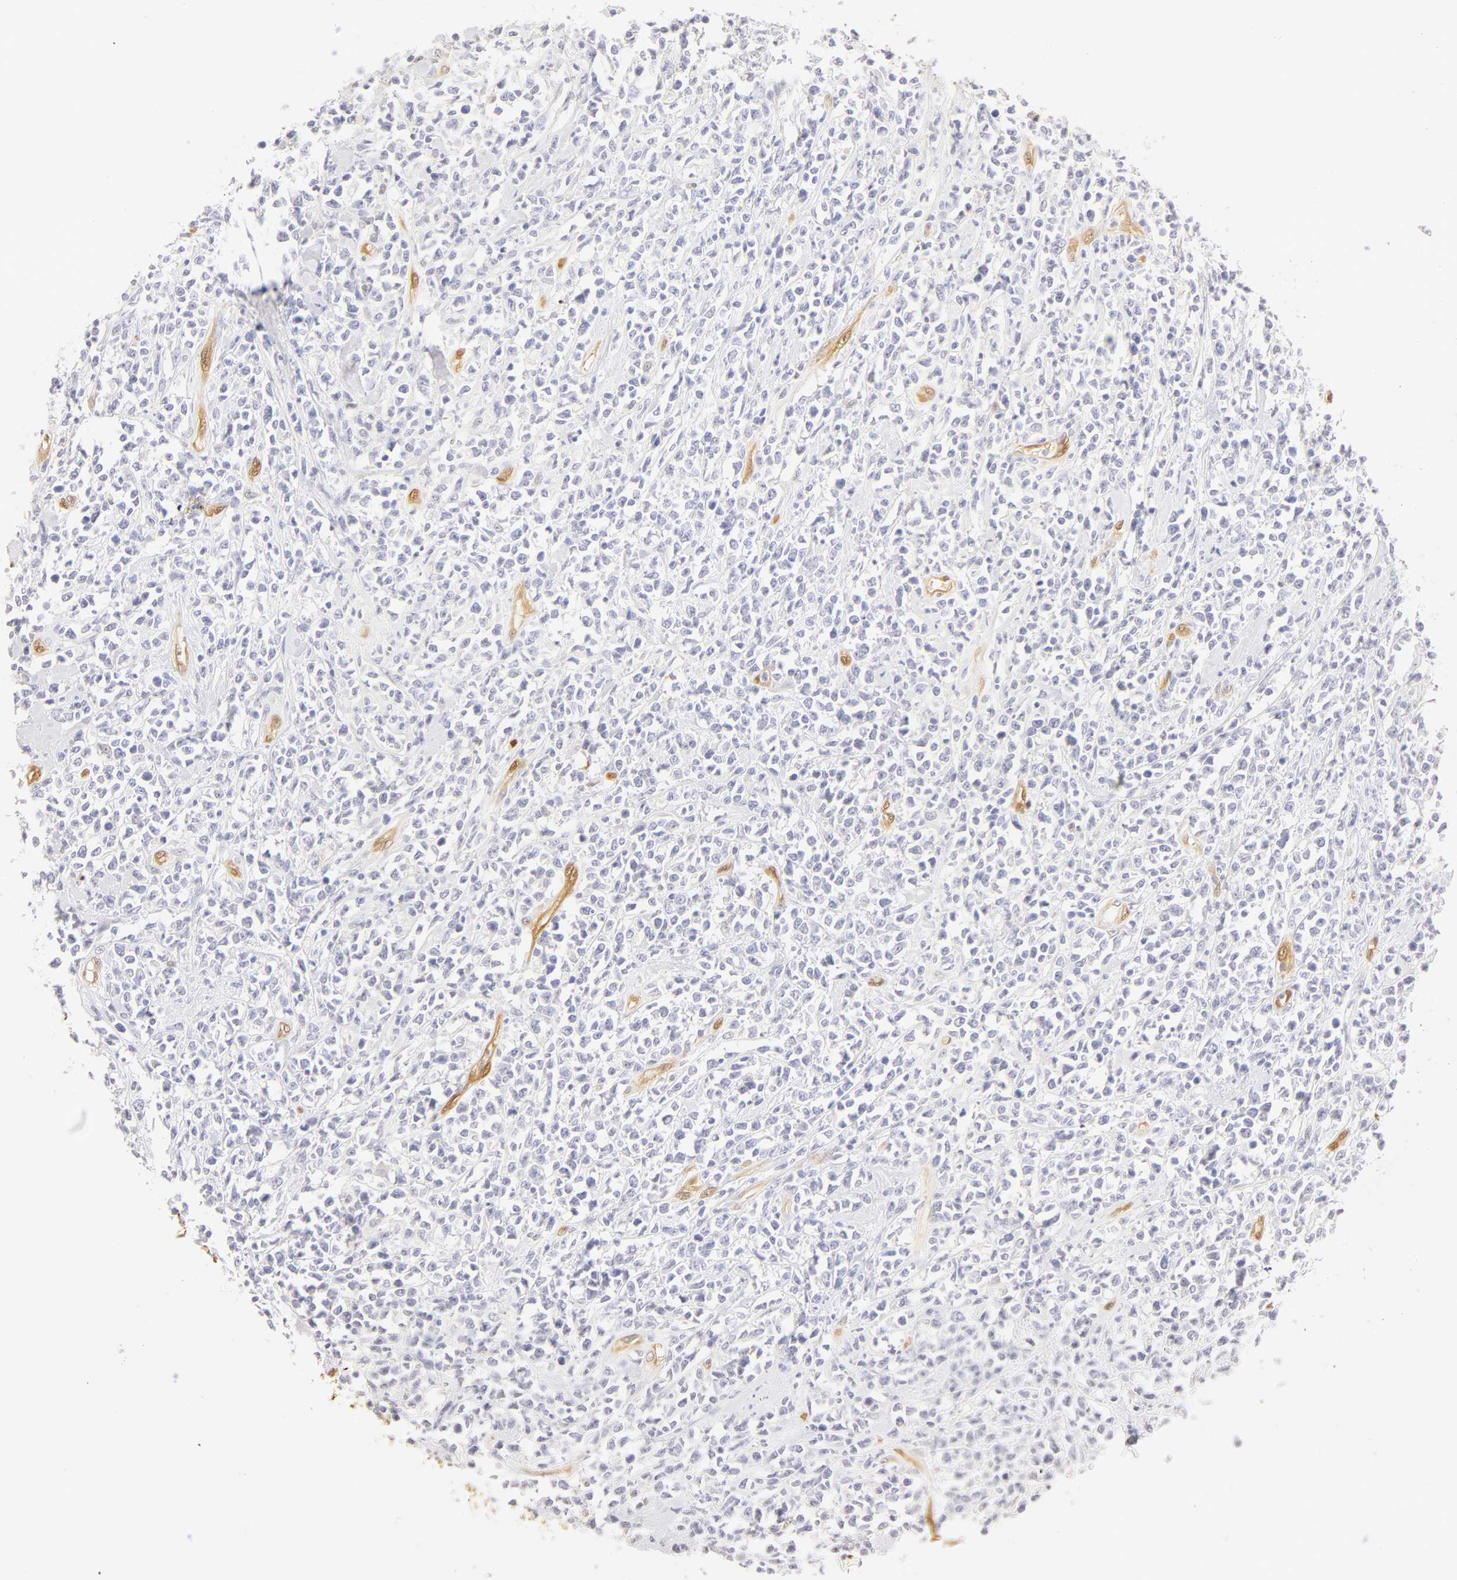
{"staining": {"intensity": "negative", "quantity": "none", "location": "none"}, "tissue": "lymphoma", "cell_type": "Tumor cells", "image_type": "cancer", "snomed": [{"axis": "morphology", "description": "Malignant lymphoma, non-Hodgkin's type, High grade"}, {"axis": "topography", "description": "Colon"}], "caption": "DAB (3,3'-diaminobenzidine) immunohistochemical staining of human high-grade malignant lymphoma, non-Hodgkin's type exhibits no significant positivity in tumor cells. The staining was performed using DAB (3,3'-diaminobenzidine) to visualize the protein expression in brown, while the nuclei were stained in blue with hematoxylin (Magnification: 20x).", "gene": "CA2", "patient": {"sex": "male", "age": 82}}